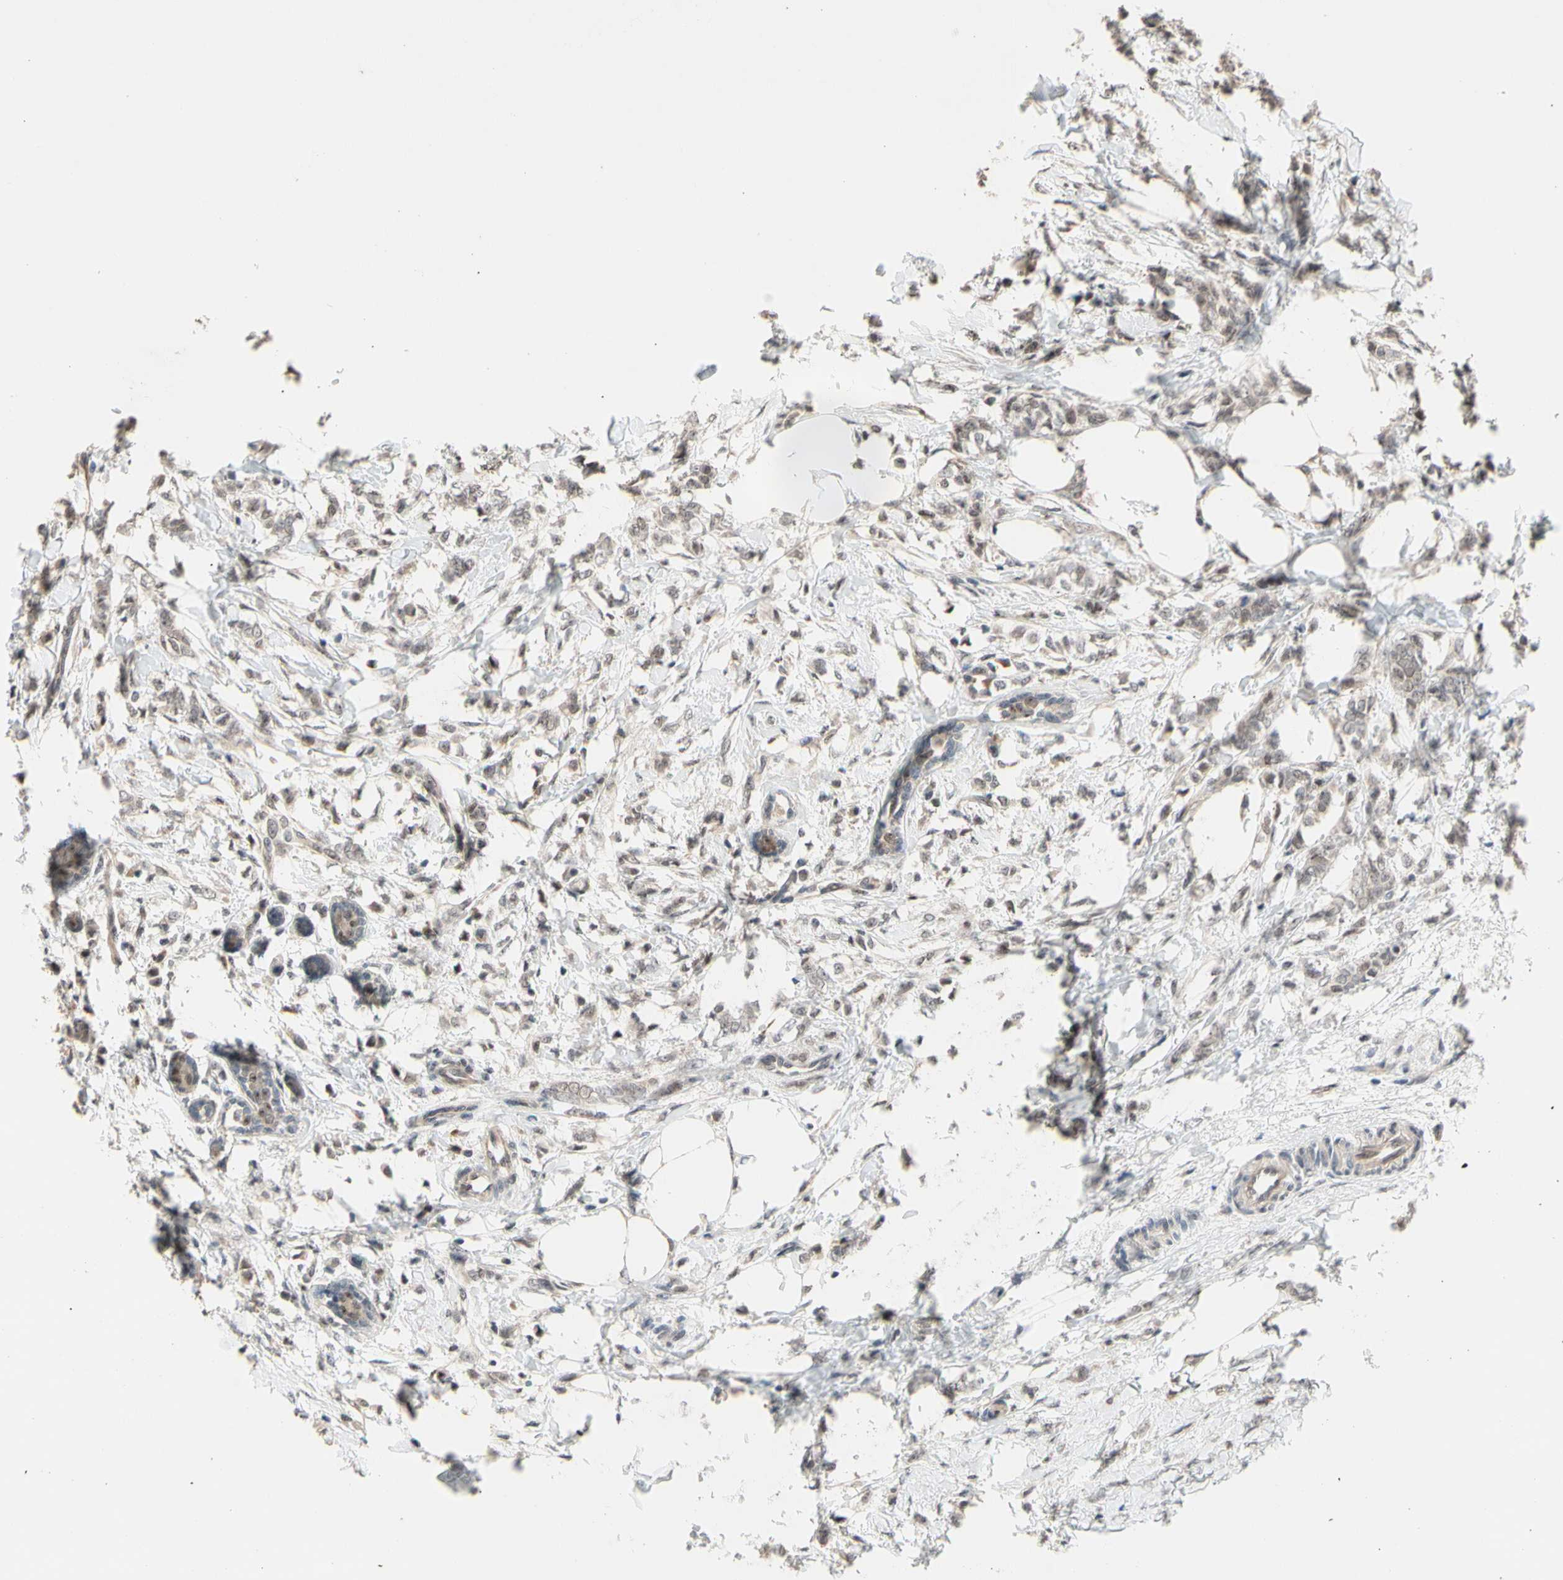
{"staining": {"intensity": "weak", "quantity": ">75%", "location": "cytoplasmic/membranous"}, "tissue": "breast cancer", "cell_type": "Tumor cells", "image_type": "cancer", "snomed": [{"axis": "morphology", "description": "Lobular carcinoma, in situ"}, {"axis": "morphology", "description": "Lobular carcinoma"}, {"axis": "topography", "description": "Breast"}], "caption": "Immunohistochemical staining of breast lobular carcinoma in situ demonstrates low levels of weak cytoplasmic/membranous staining in about >75% of tumor cells.", "gene": "NGEF", "patient": {"sex": "female", "age": 41}}